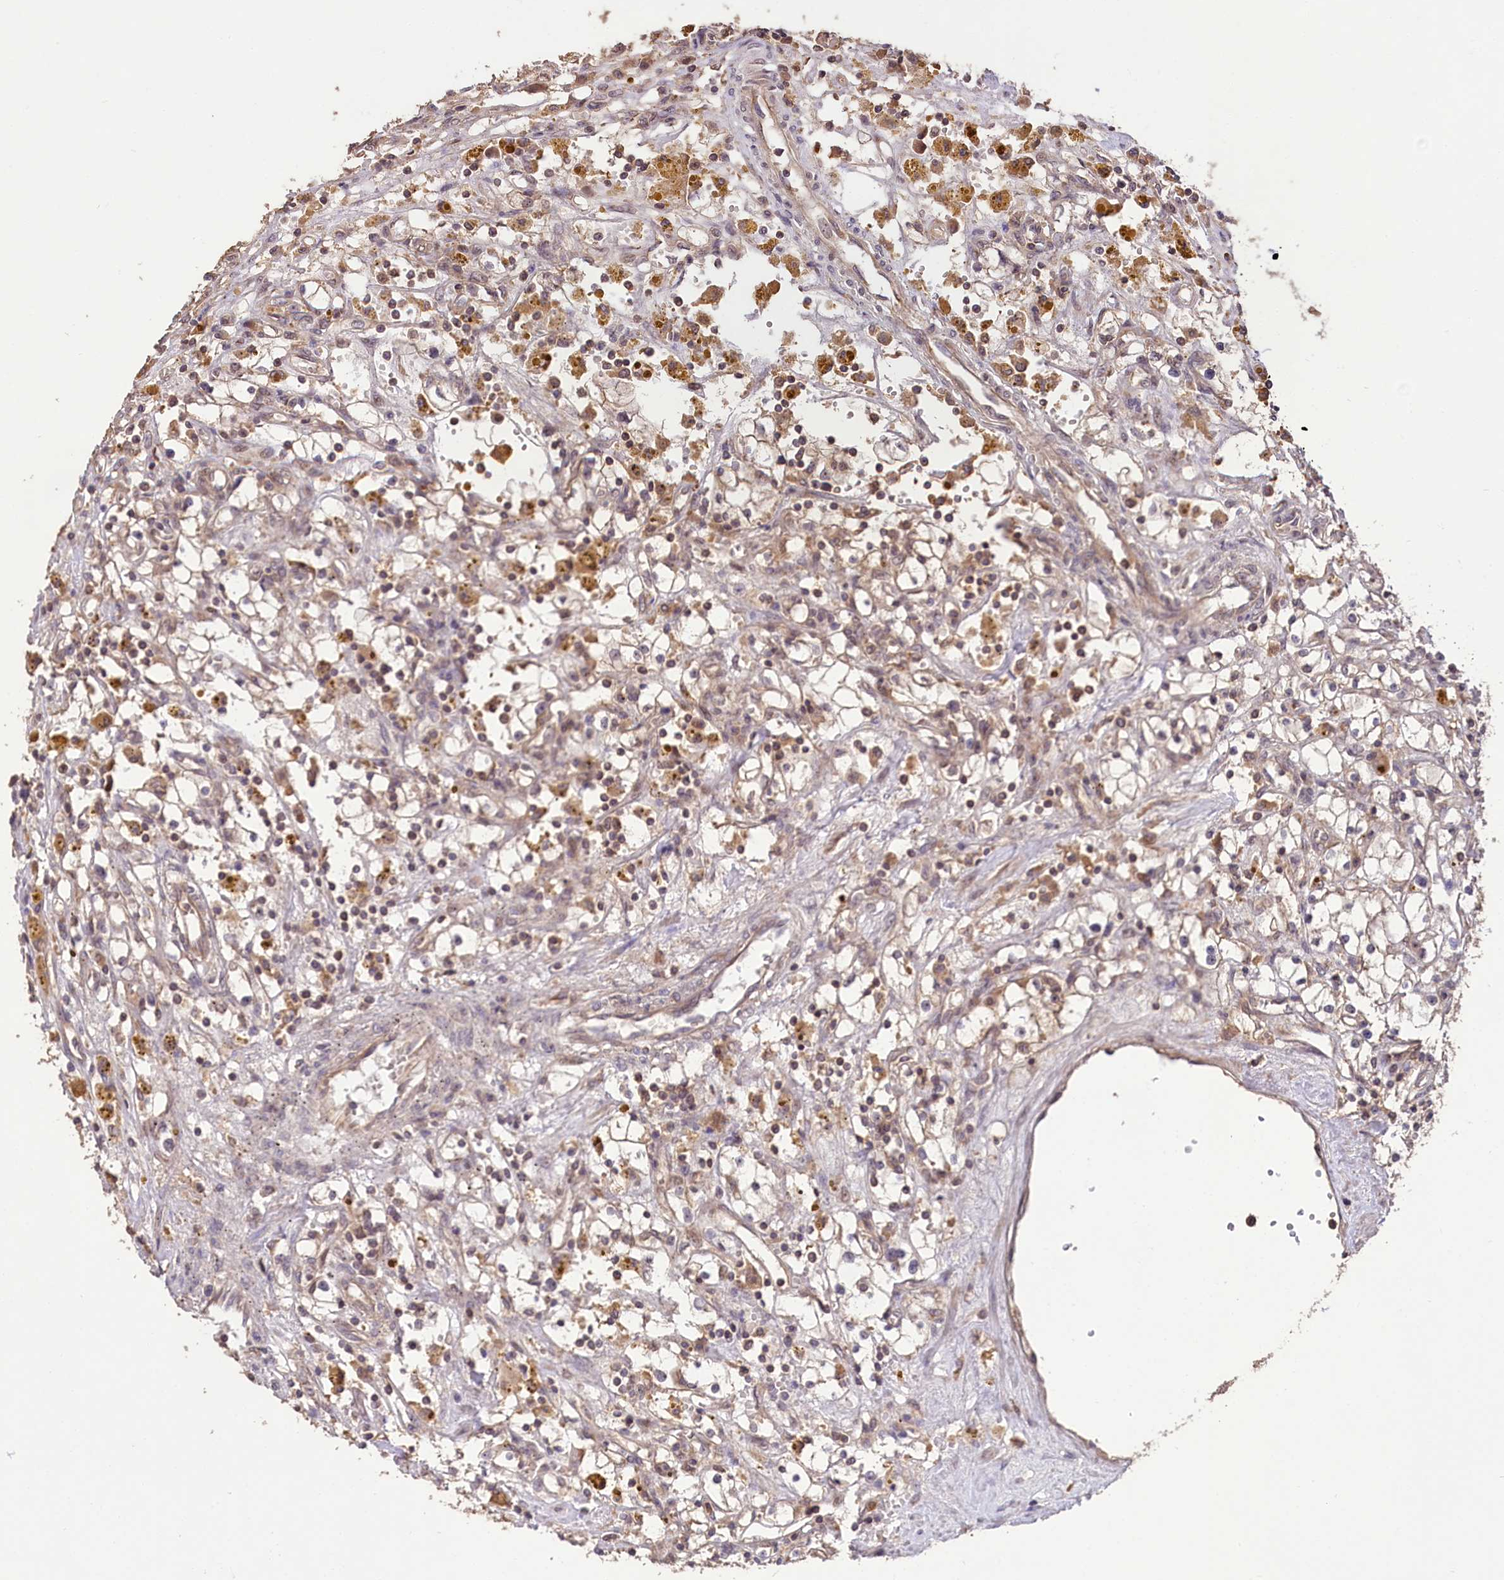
{"staining": {"intensity": "weak", "quantity": "25%-75%", "location": "nuclear"}, "tissue": "renal cancer", "cell_type": "Tumor cells", "image_type": "cancer", "snomed": [{"axis": "morphology", "description": "Adenocarcinoma, NOS"}, {"axis": "topography", "description": "Kidney"}], "caption": "IHC photomicrograph of renal cancer stained for a protein (brown), which demonstrates low levels of weak nuclear positivity in approximately 25%-75% of tumor cells.", "gene": "RRP8", "patient": {"sex": "male", "age": 56}}